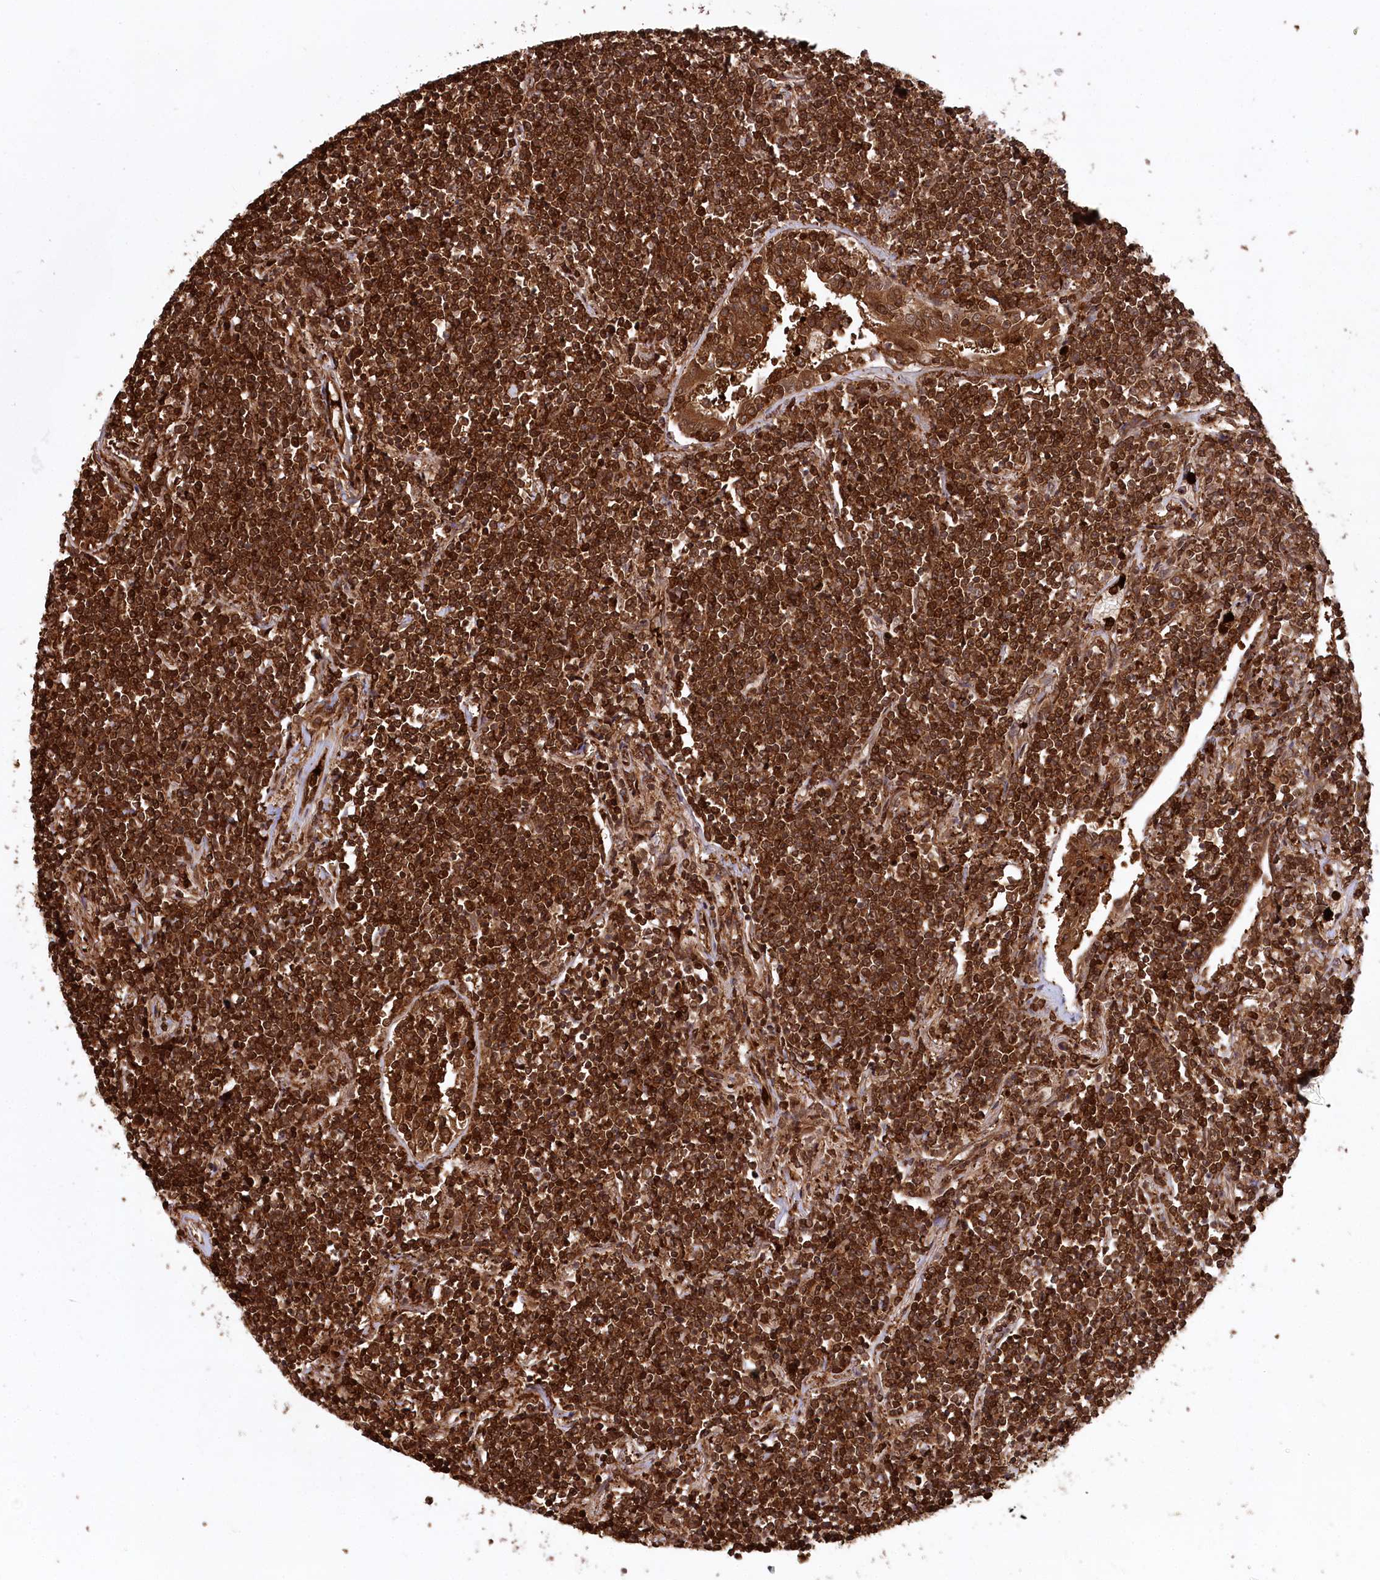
{"staining": {"intensity": "strong", "quantity": ">75%", "location": "cytoplasmic/membranous"}, "tissue": "lymphoma", "cell_type": "Tumor cells", "image_type": "cancer", "snomed": [{"axis": "morphology", "description": "Malignant lymphoma, non-Hodgkin's type, Low grade"}, {"axis": "topography", "description": "Lung"}], "caption": "The histopathology image exhibits staining of malignant lymphoma, non-Hodgkin's type (low-grade), revealing strong cytoplasmic/membranous protein positivity (brown color) within tumor cells. (DAB (3,3'-diaminobenzidine) IHC, brown staining for protein, blue staining for nuclei).", "gene": "LSG1", "patient": {"sex": "female", "age": 71}}